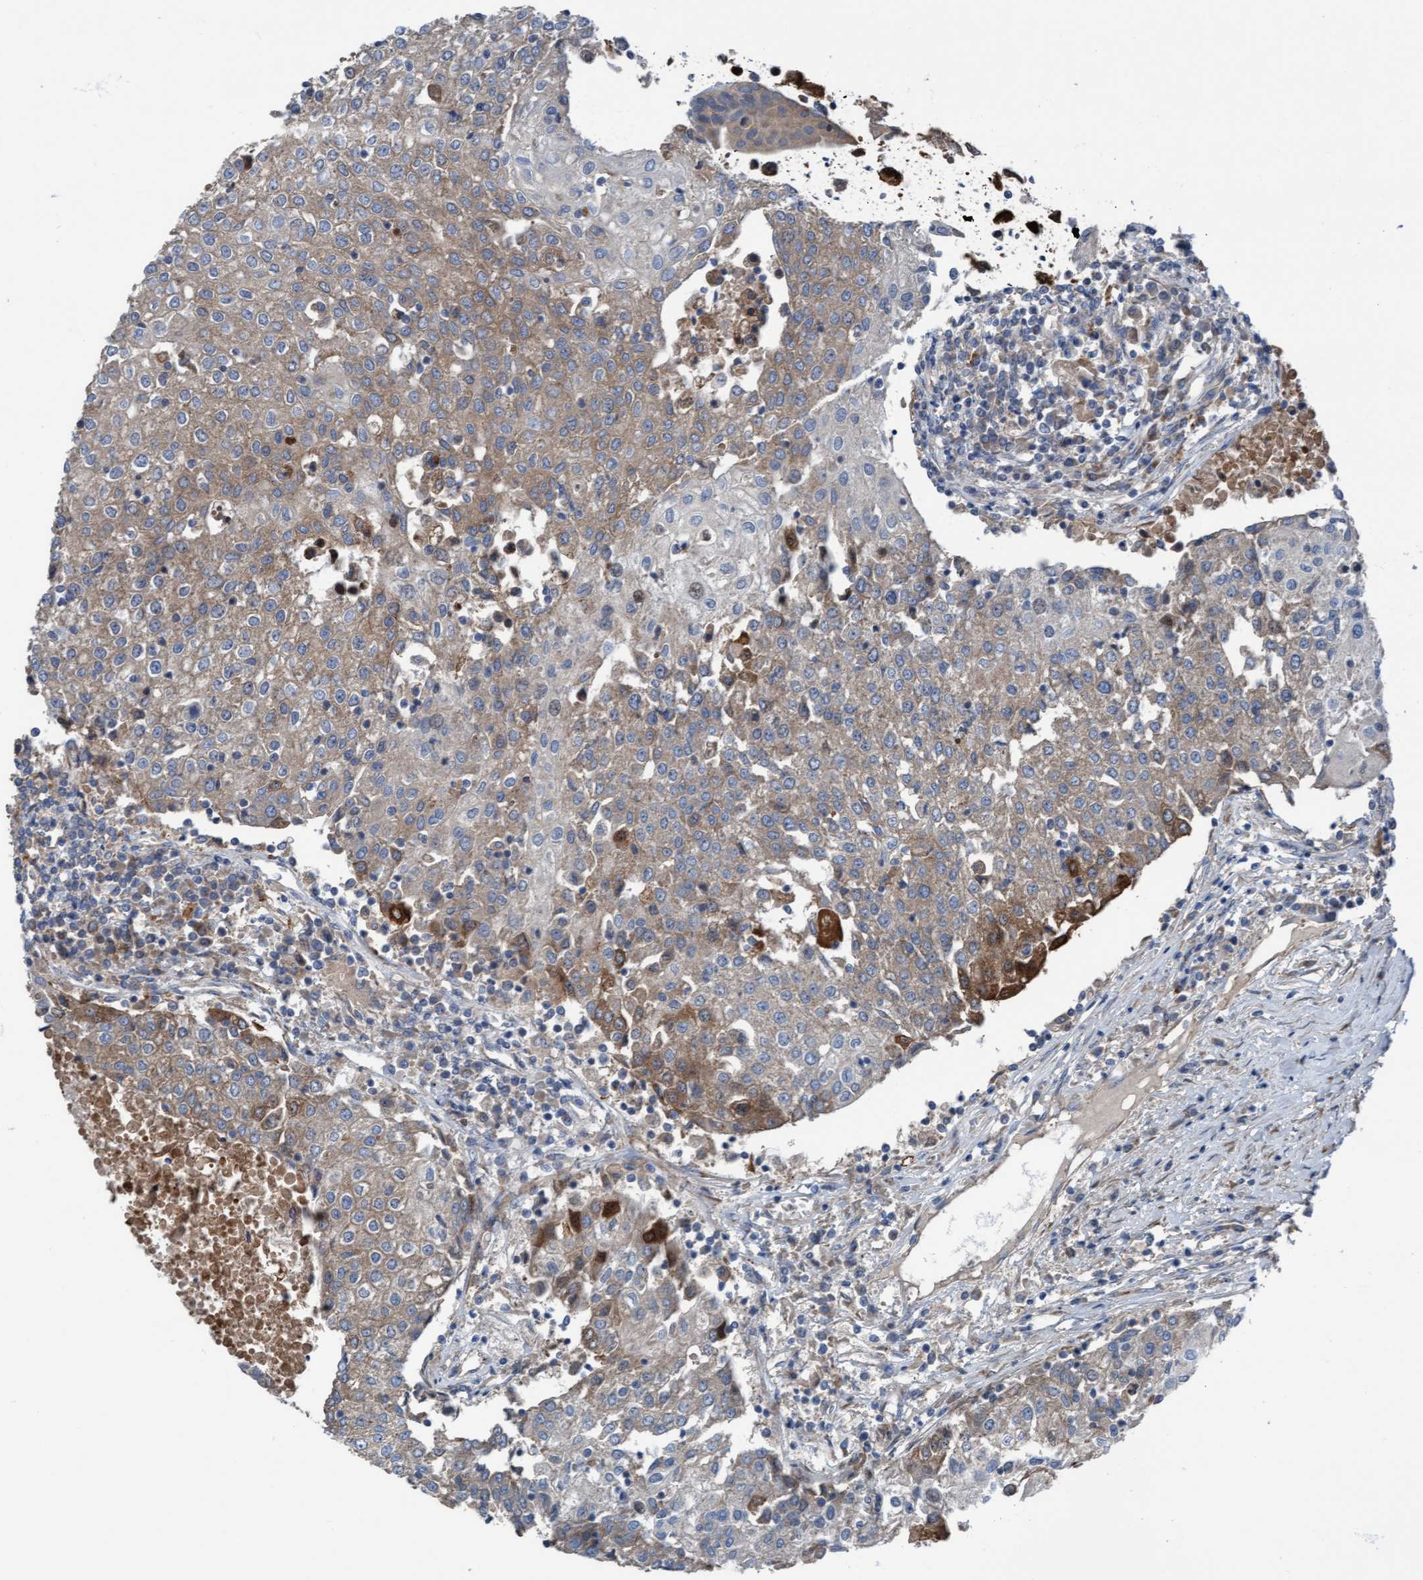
{"staining": {"intensity": "weak", "quantity": "25%-75%", "location": "cytoplasmic/membranous"}, "tissue": "urothelial cancer", "cell_type": "Tumor cells", "image_type": "cancer", "snomed": [{"axis": "morphology", "description": "Urothelial carcinoma, High grade"}, {"axis": "topography", "description": "Urinary bladder"}], "caption": "A brown stain shows weak cytoplasmic/membranous staining of a protein in human urothelial cancer tumor cells.", "gene": "KLHL26", "patient": {"sex": "female", "age": 85}}